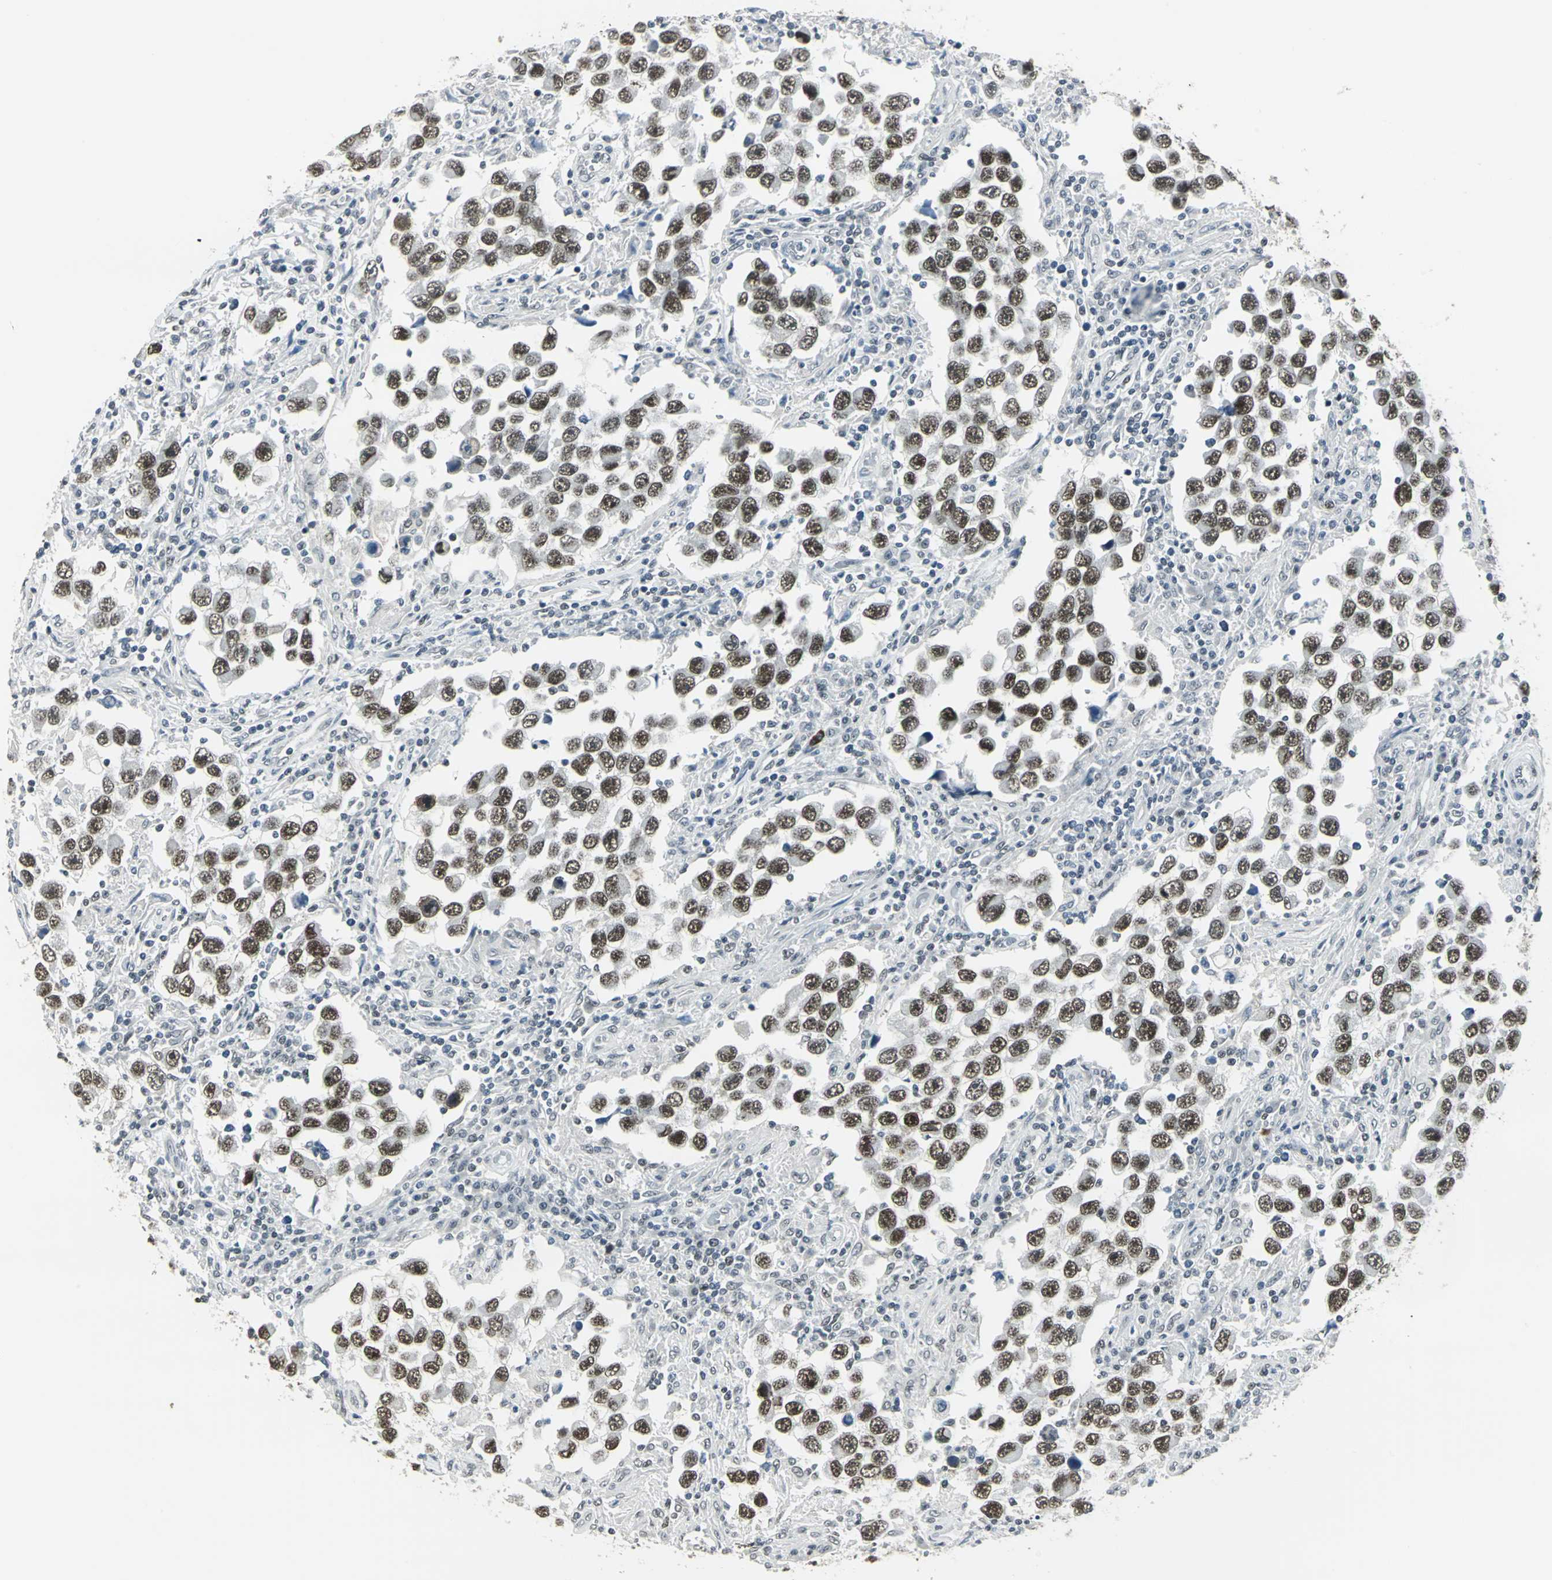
{"staining": {"intensity": "strong", "quantity": ">75%", "location": "nuclear"}, "tissue": "testis cancer", "cell_type": "Tumor cells", "image_type": "cancer", "snomed": [{"axis": "morphology", "description": "Carcinoma, Embryonal, NOS"}, {"axis": "topography", "description": "Testis"}], "caption": "IHC micrograph of neoplastic tissue: human testis cancer (embryonal carcinoma) stained using immunohistochemistry reveals high levels of strong protein expression localized specifically in the nuclear of tumor cells, appearing as a nuclear brown color.", "gene": "ADNP", "patient": {"sex": "male", "age": 21}}